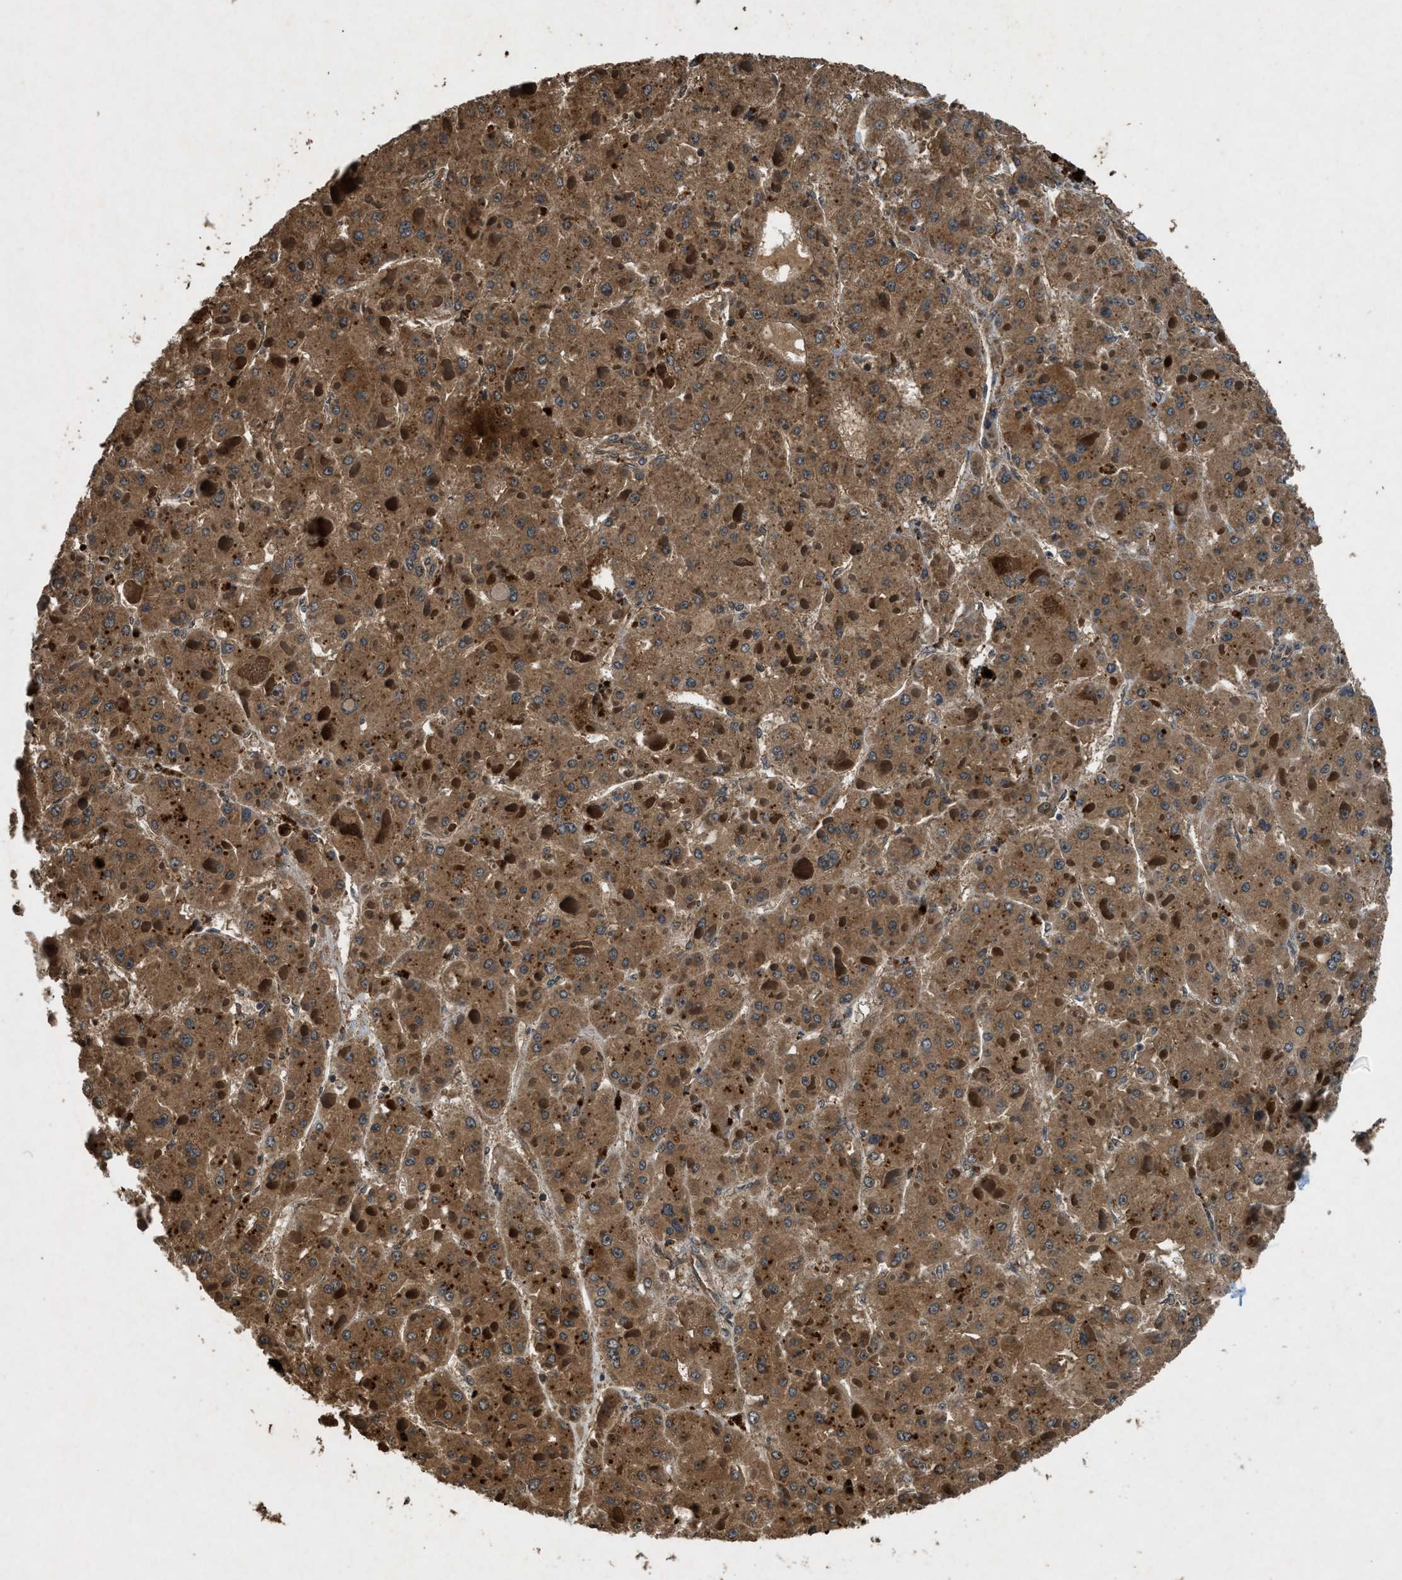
{"staining": {"intensity": "moderate", "quantity": ">75%", "location": "cytoplasmic/membranous"}, "tissue": "liver cancer", "cell_type": "Tumor cells", "image_type": "cancer", "snomed": [{"axis": "morphology", "description": "Carcinoma, Hepatocellular, NOS"}, {"axis": "topography", "description": "Liver"}], "caption": "A micrograph of liver cancer stained for a protein demonstrates moderate cytoplasmic/membranous brown staining in tumor cells. (DAB IHC, brown staining for protein, blue staining for nuclei).", "gene": "RPS6KB1", "patient": {"sex": "female", "age": 73}}